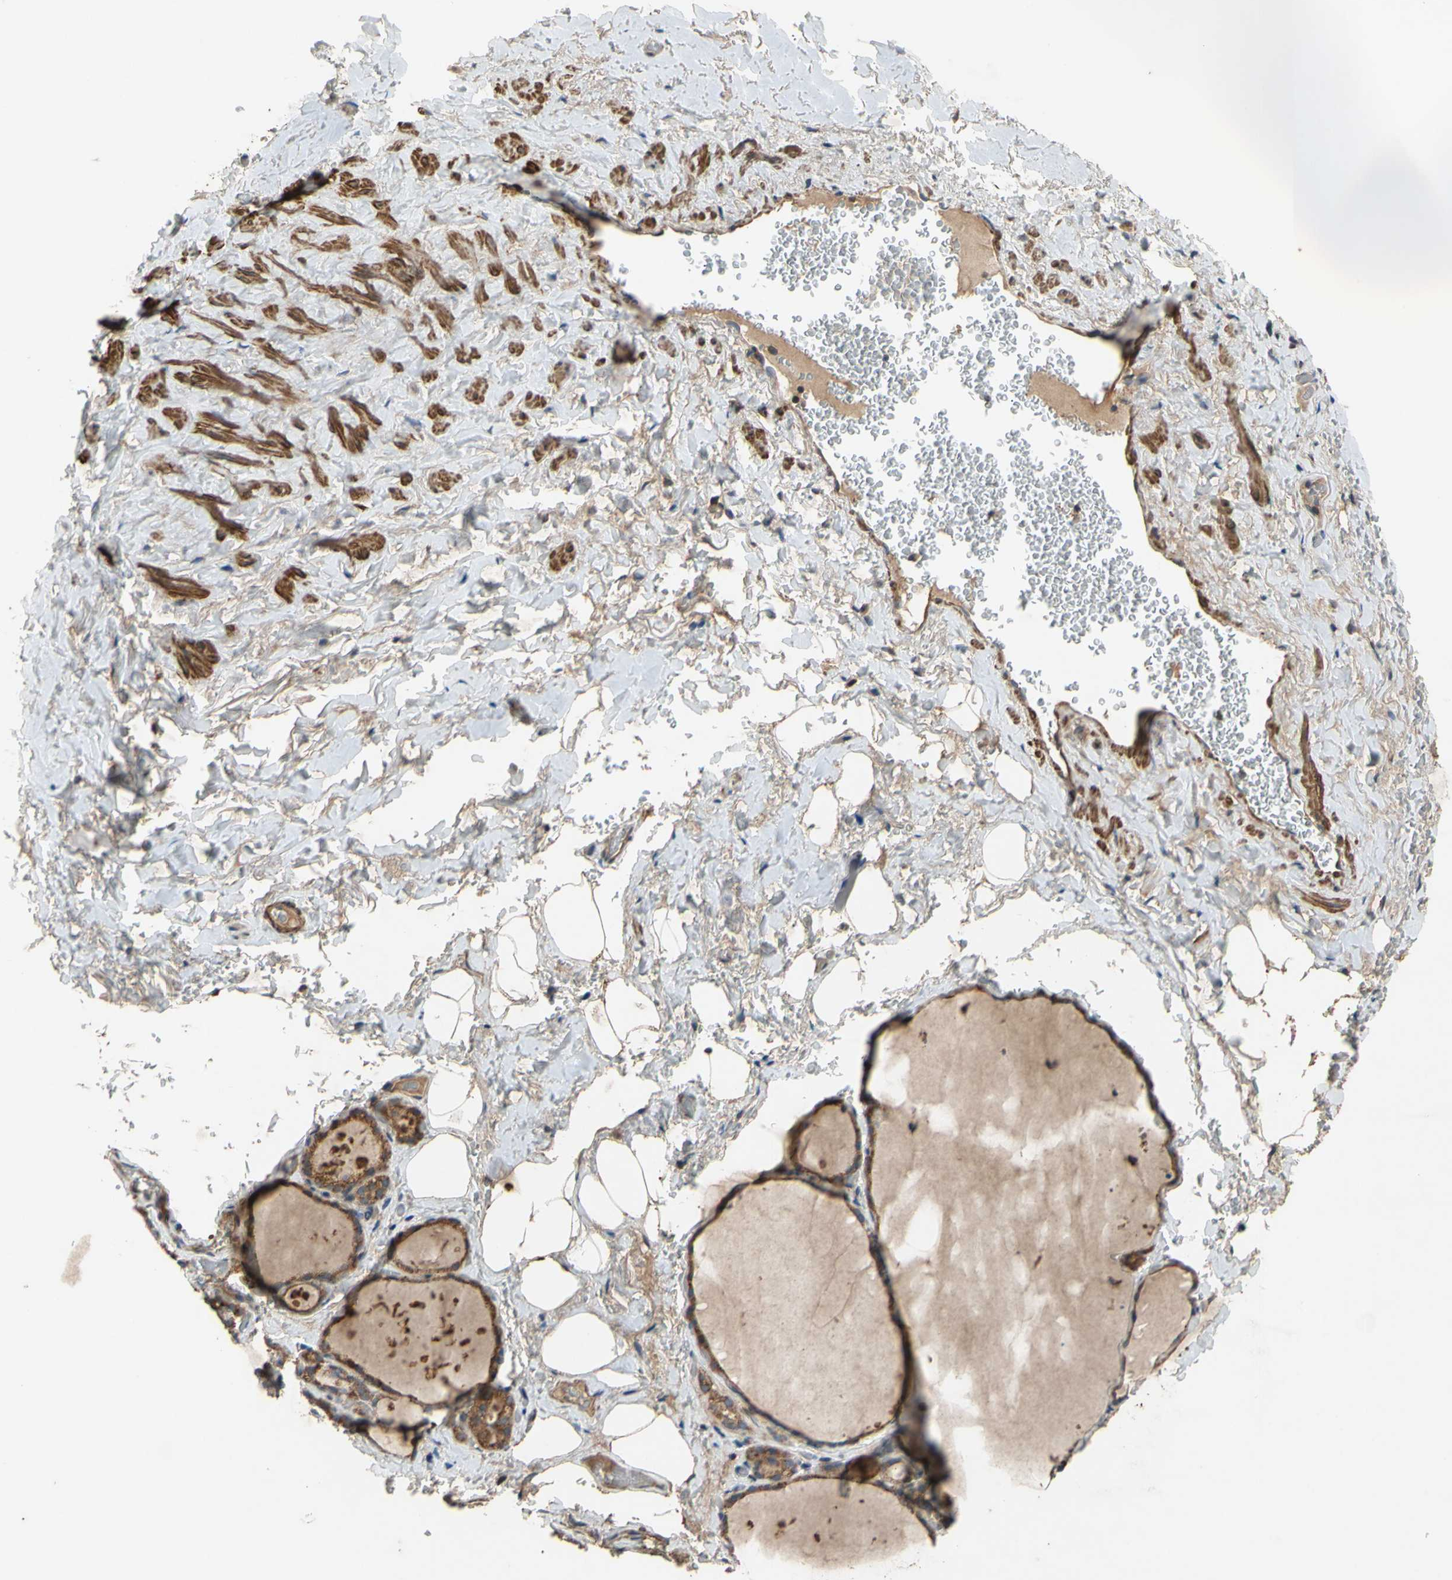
{"staining": {"intensity": "moderate", "quantity": ">75%", "location": "cytoplasmic/membranous"}, "tissue": "thyroid gland", "cell_type": "Glandular cells", "image_type": "normal", "snomed": [{"axis": "morphology", "description": "Normal tissue, NOS"}, {"axis": "topography", "description": "Thyroid gland"}], "caption": "High-power microscopy captured an IHC photomicrograph of benign thyroid gland, revealing moderate cytoplasmic/membranous staining in approximately >75% of glandular cells.", "gene": "PARD6A", "patient": {"sex": "male", "age": 61}}